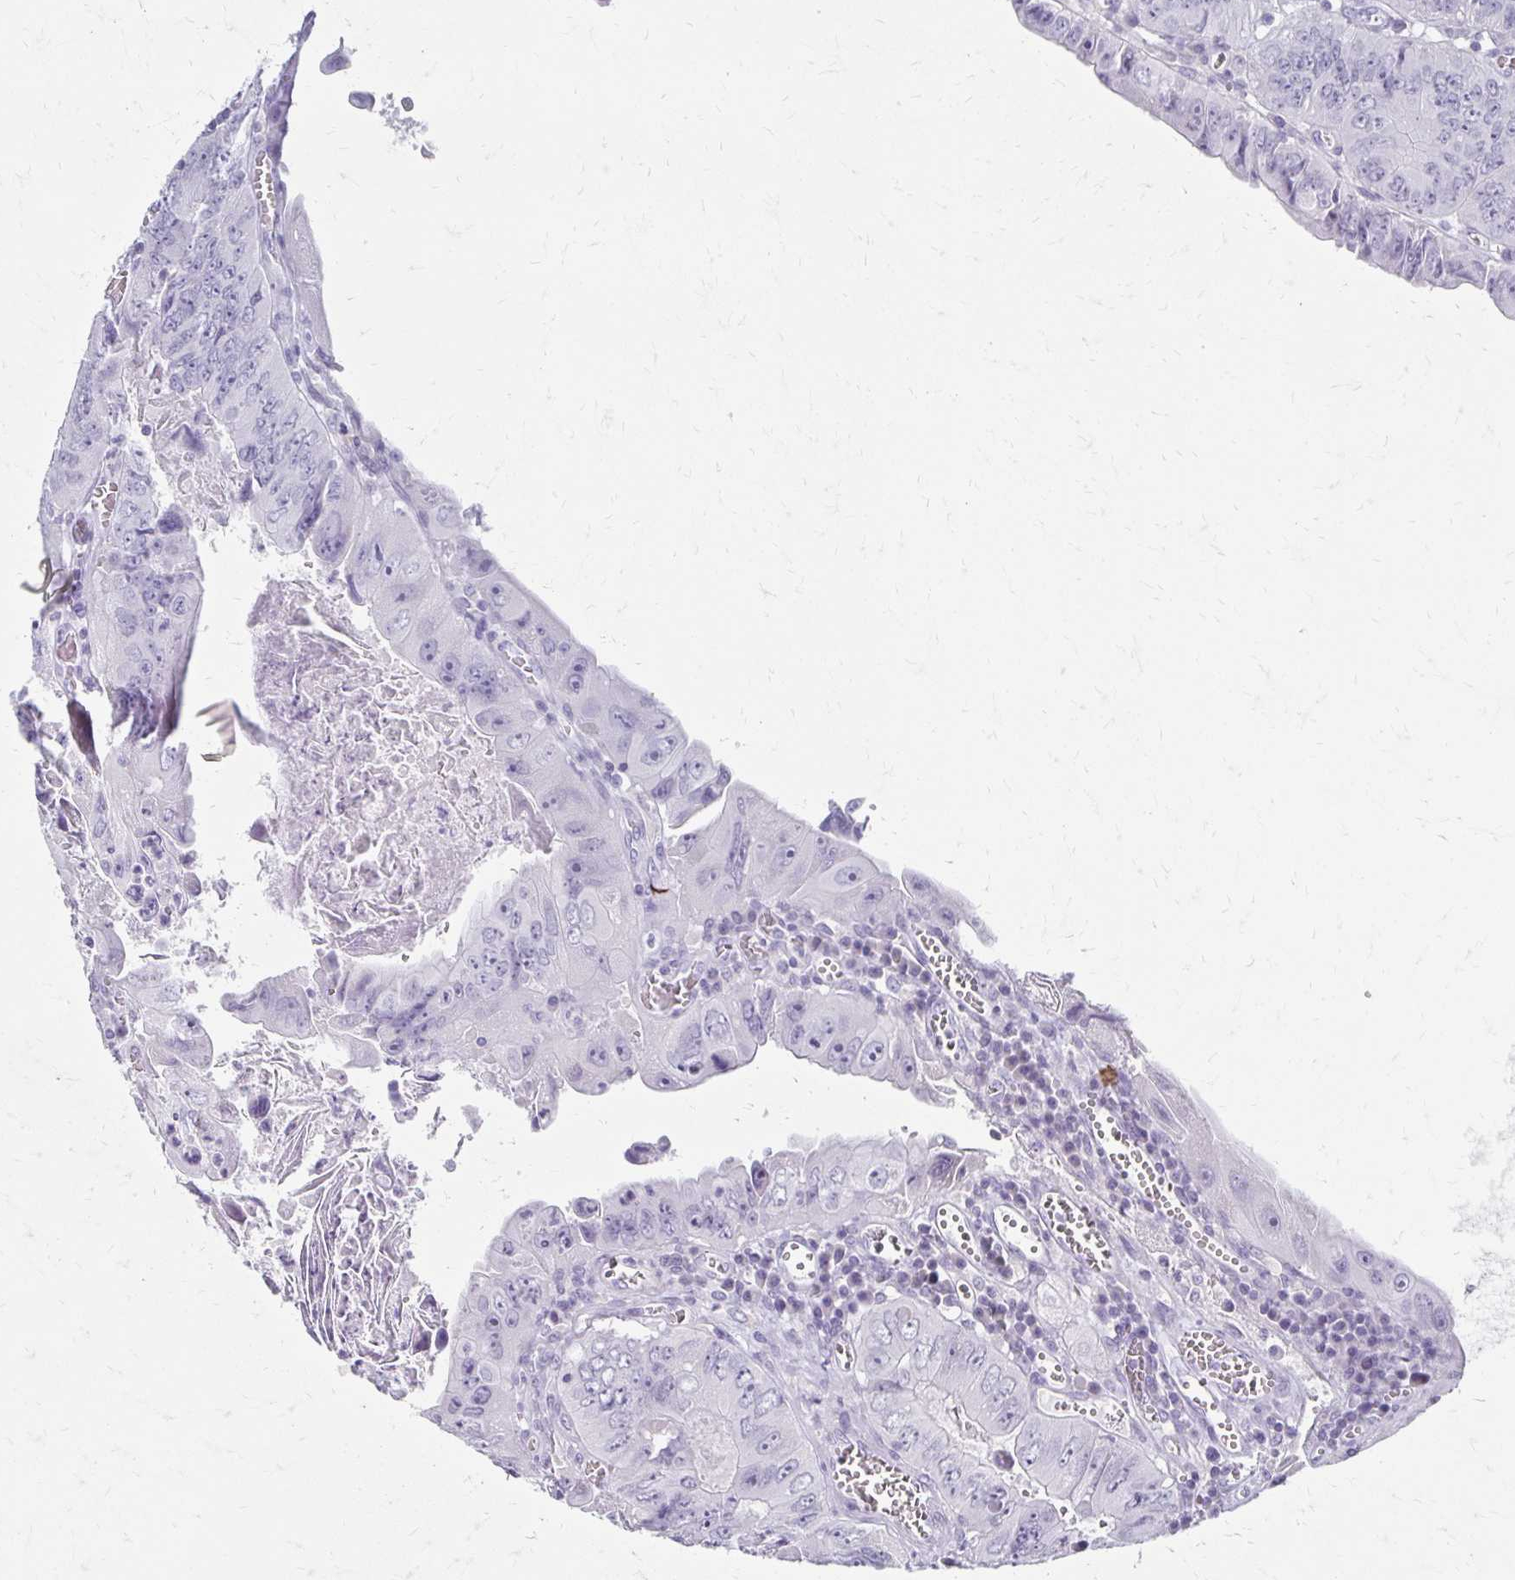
{"staining": {"intensity": "negative", "quantity": "none", "location": "none"}, "tissue": "colorectal cancer", "cell_type": "Tumor cells", "image_type": "cancer", "snomed": [{"axis": "morphology", "description": "Adenocarcinoma, NOS"}, {"axis": "topography", "description": "Colon"}], "caption": "The histopathology image reveals no significant positivity in tumor cells of colorectal adenocarcinoma.", "gene": "IVL", "patient": {"sex": "female", "age": 84}}